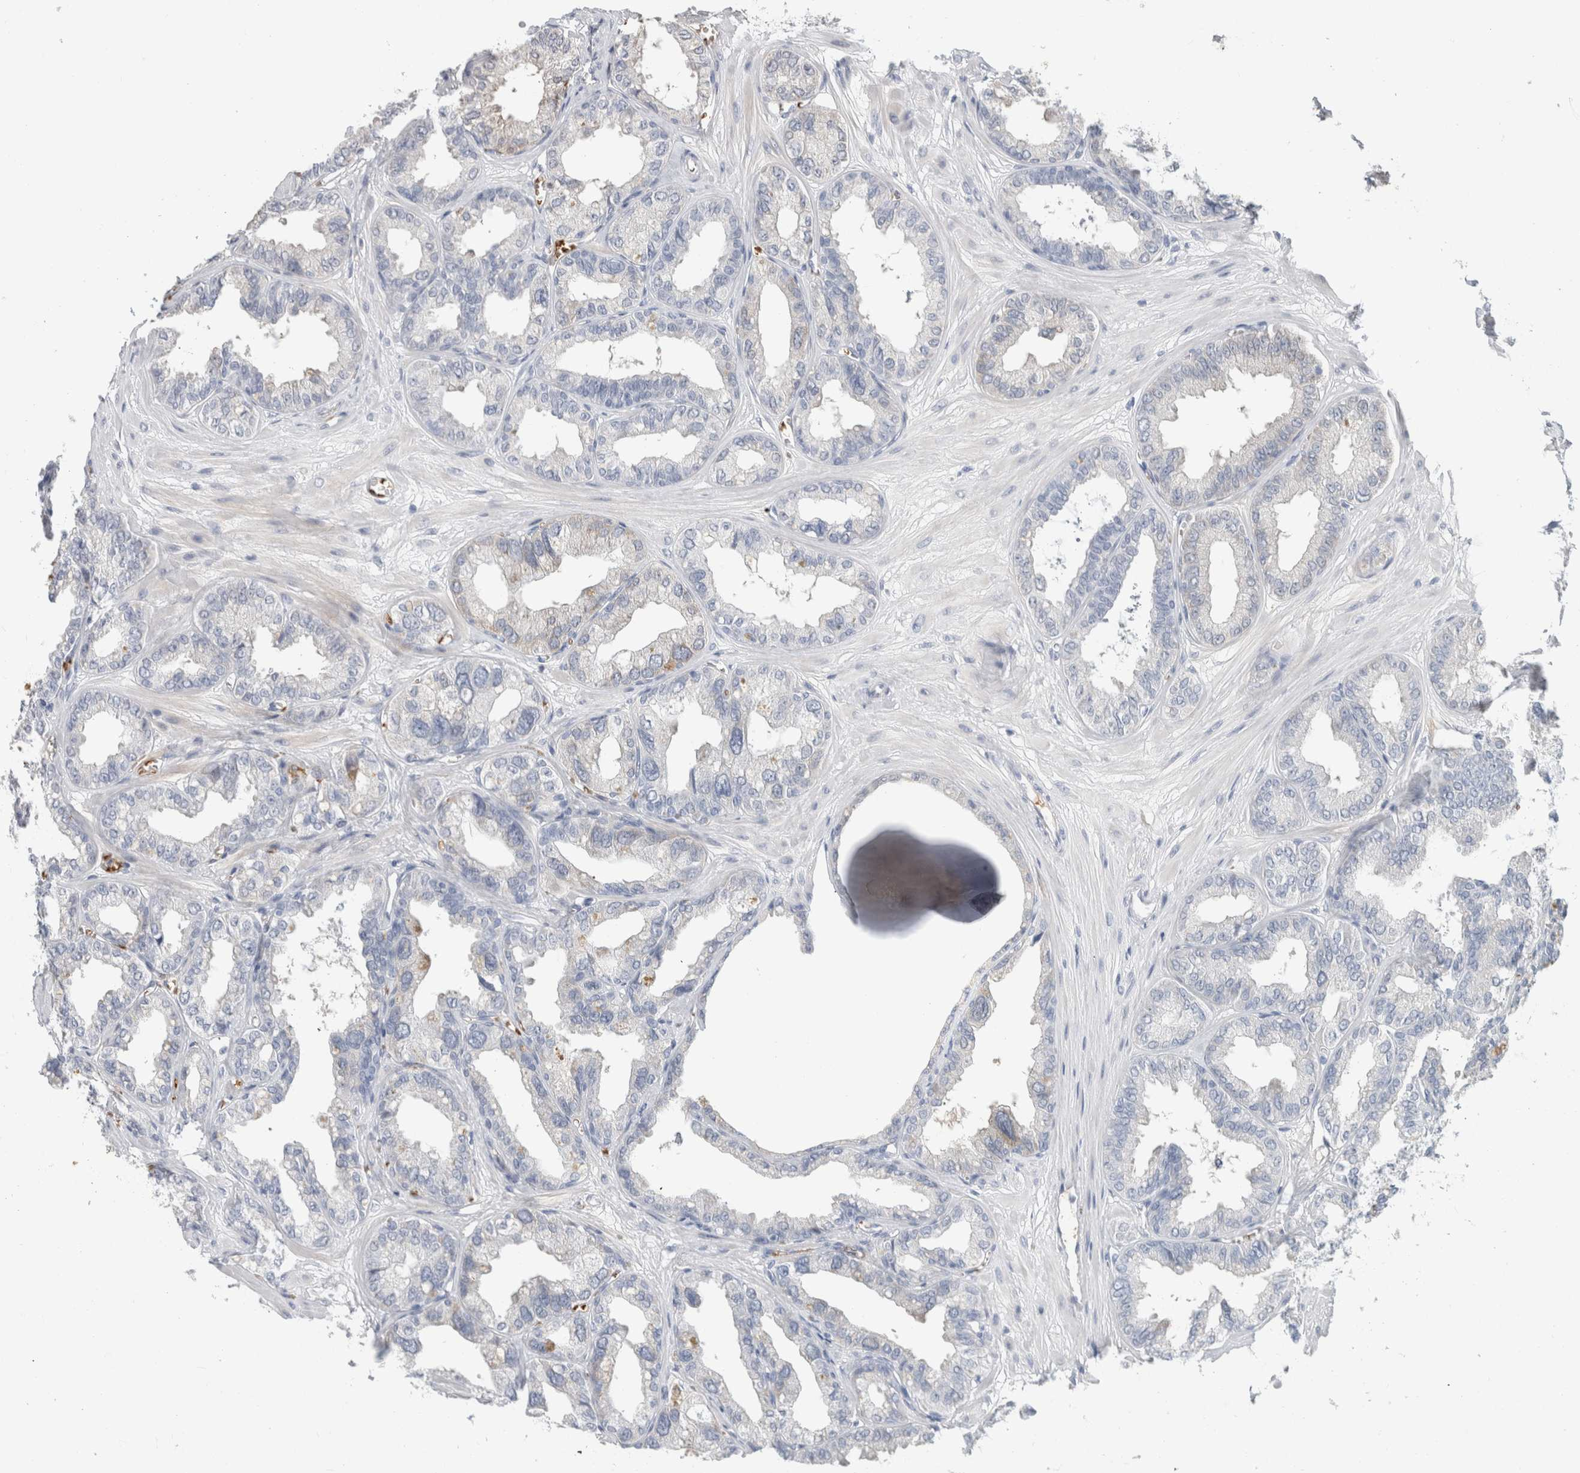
{"staining": {"intensity": "negative", "quantity": "none", "location": "none"}, "tissue": "seminal vesicle", "cell_type": "Glandular cells", "image_type": "normal", "snomed": [{"axis": "morphology", "description": "Normal tissue, NOS"}, {"axis": "topography", "description": "Prostate"}, {"axis": "topography", "description": "Seminal veicle"}], "caption": "IHC image of normal seminal vesicle: human seminal vesicle stained with DAB demonstrates no significant protein expression in glandular cells.", "gene": "CA1", "patient": {"sex": "male", "age": 51}}